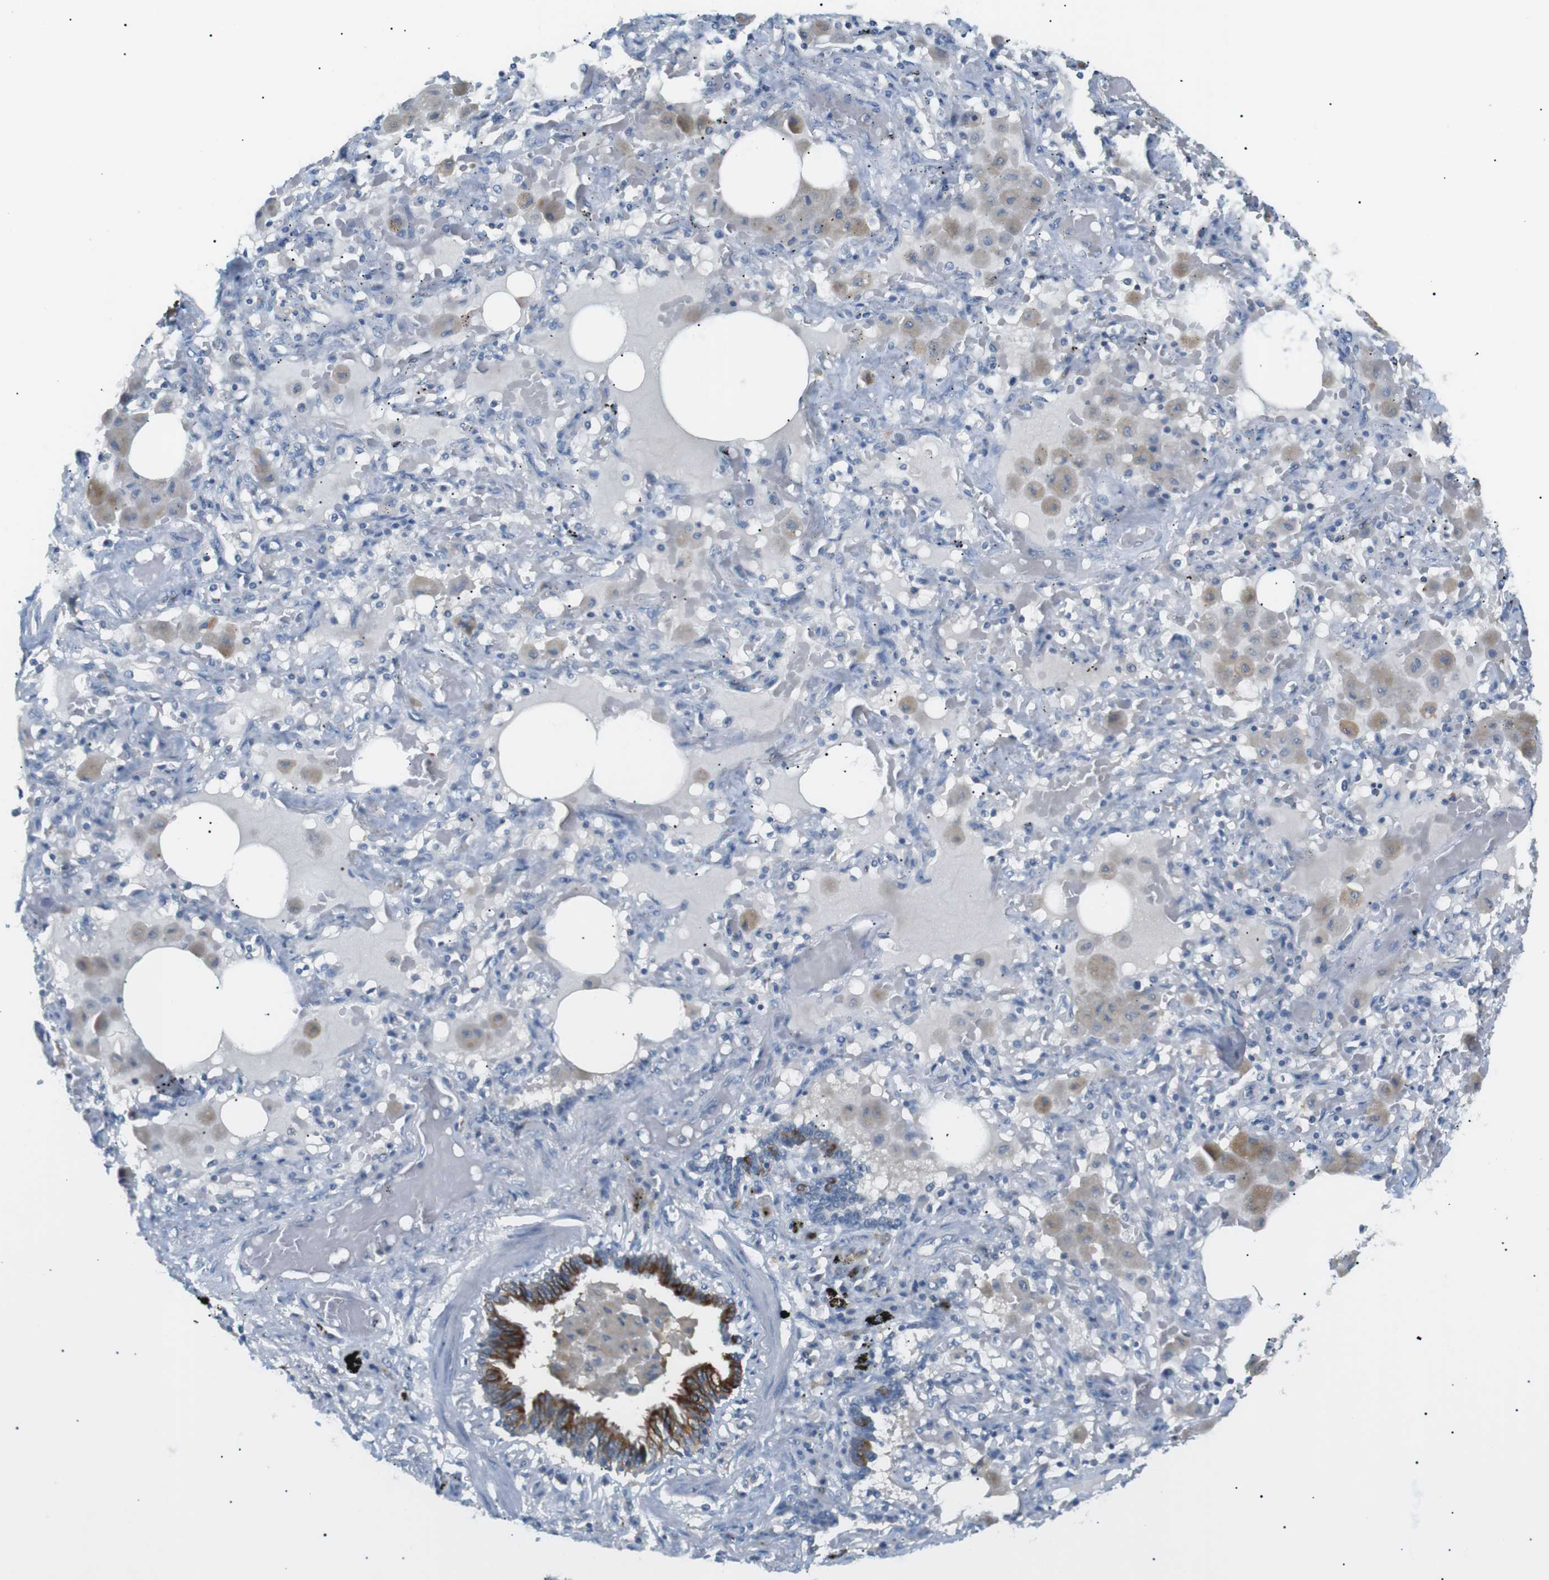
{"staining": {"intensity": "negative", "quantity": "none", "location": "none"}, "tissue": "lung cancer", "cell_type": "Tumor cells", "image_type": "cancer", "snomed": [{"axis": "morphology", "description": "Squamous cell carcinoma, NOS"}, {"axis": "topography", "description": "Lung"}], "caption": "Immunohistochemical staining of lung cancer demonstrates no significant expression in tumor cells.", "gene": "CDH26", "patient": {"sex": "female", "age": 47}}